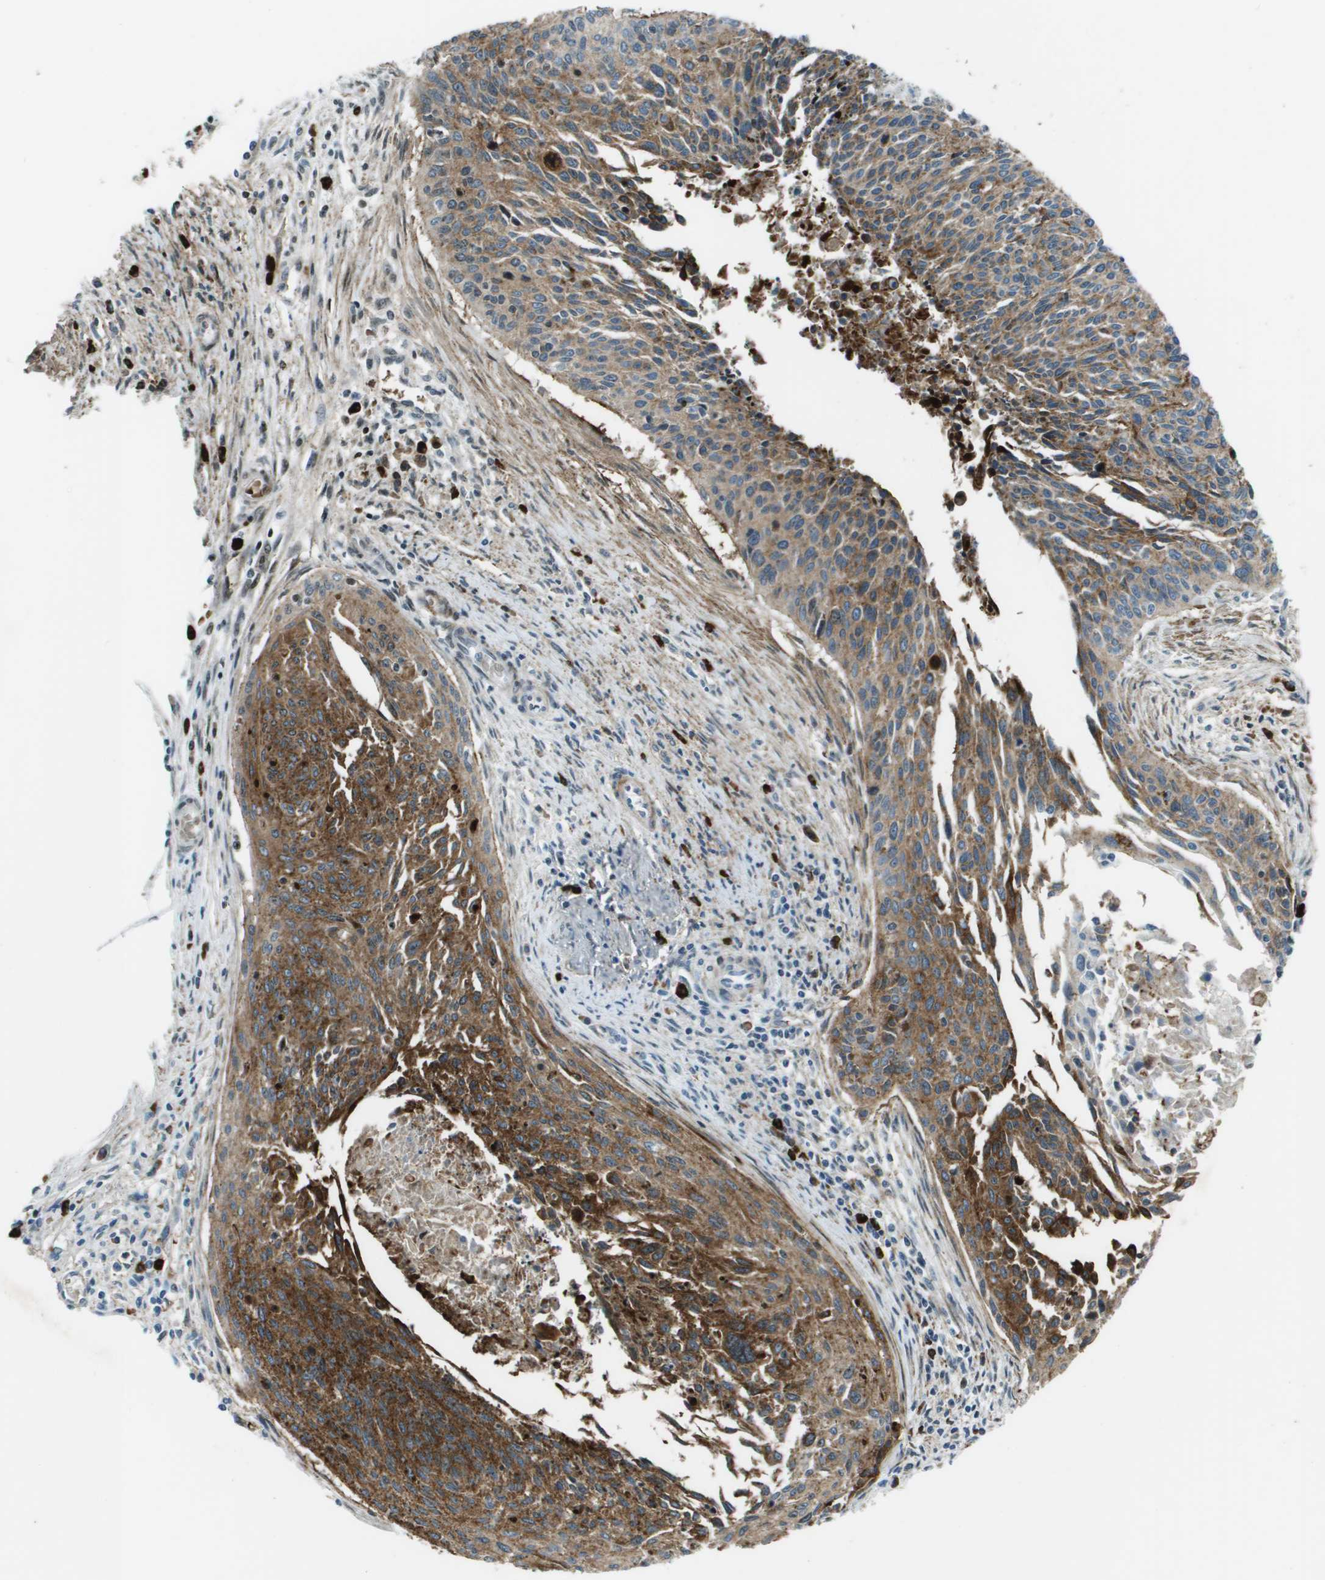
{"staining": {"intensity": "moderate", "quantity": ">75%", "location": "cytoplasmic/membranous"}, "tissue": "cervical cancer", "cell_type": "Tumor cells", "image_type": "cancer", "snomed": [{"axis": "morphology", "description": "Squamous cell carcinoma, NOS"}, {"axis": "topography", "description": "Cervix"}], "caption": "The immunohistochemical stain labels moderate cytoplasmic/membranous staining in tumor cells of squamous cell carcinoma (cervical) tissue. Immunohistochemistry (ihc) stains the protein in brown and the nuclei are stained blue.", "gene": "SDC1", "patient": {"sex": "female", "age": 55}}